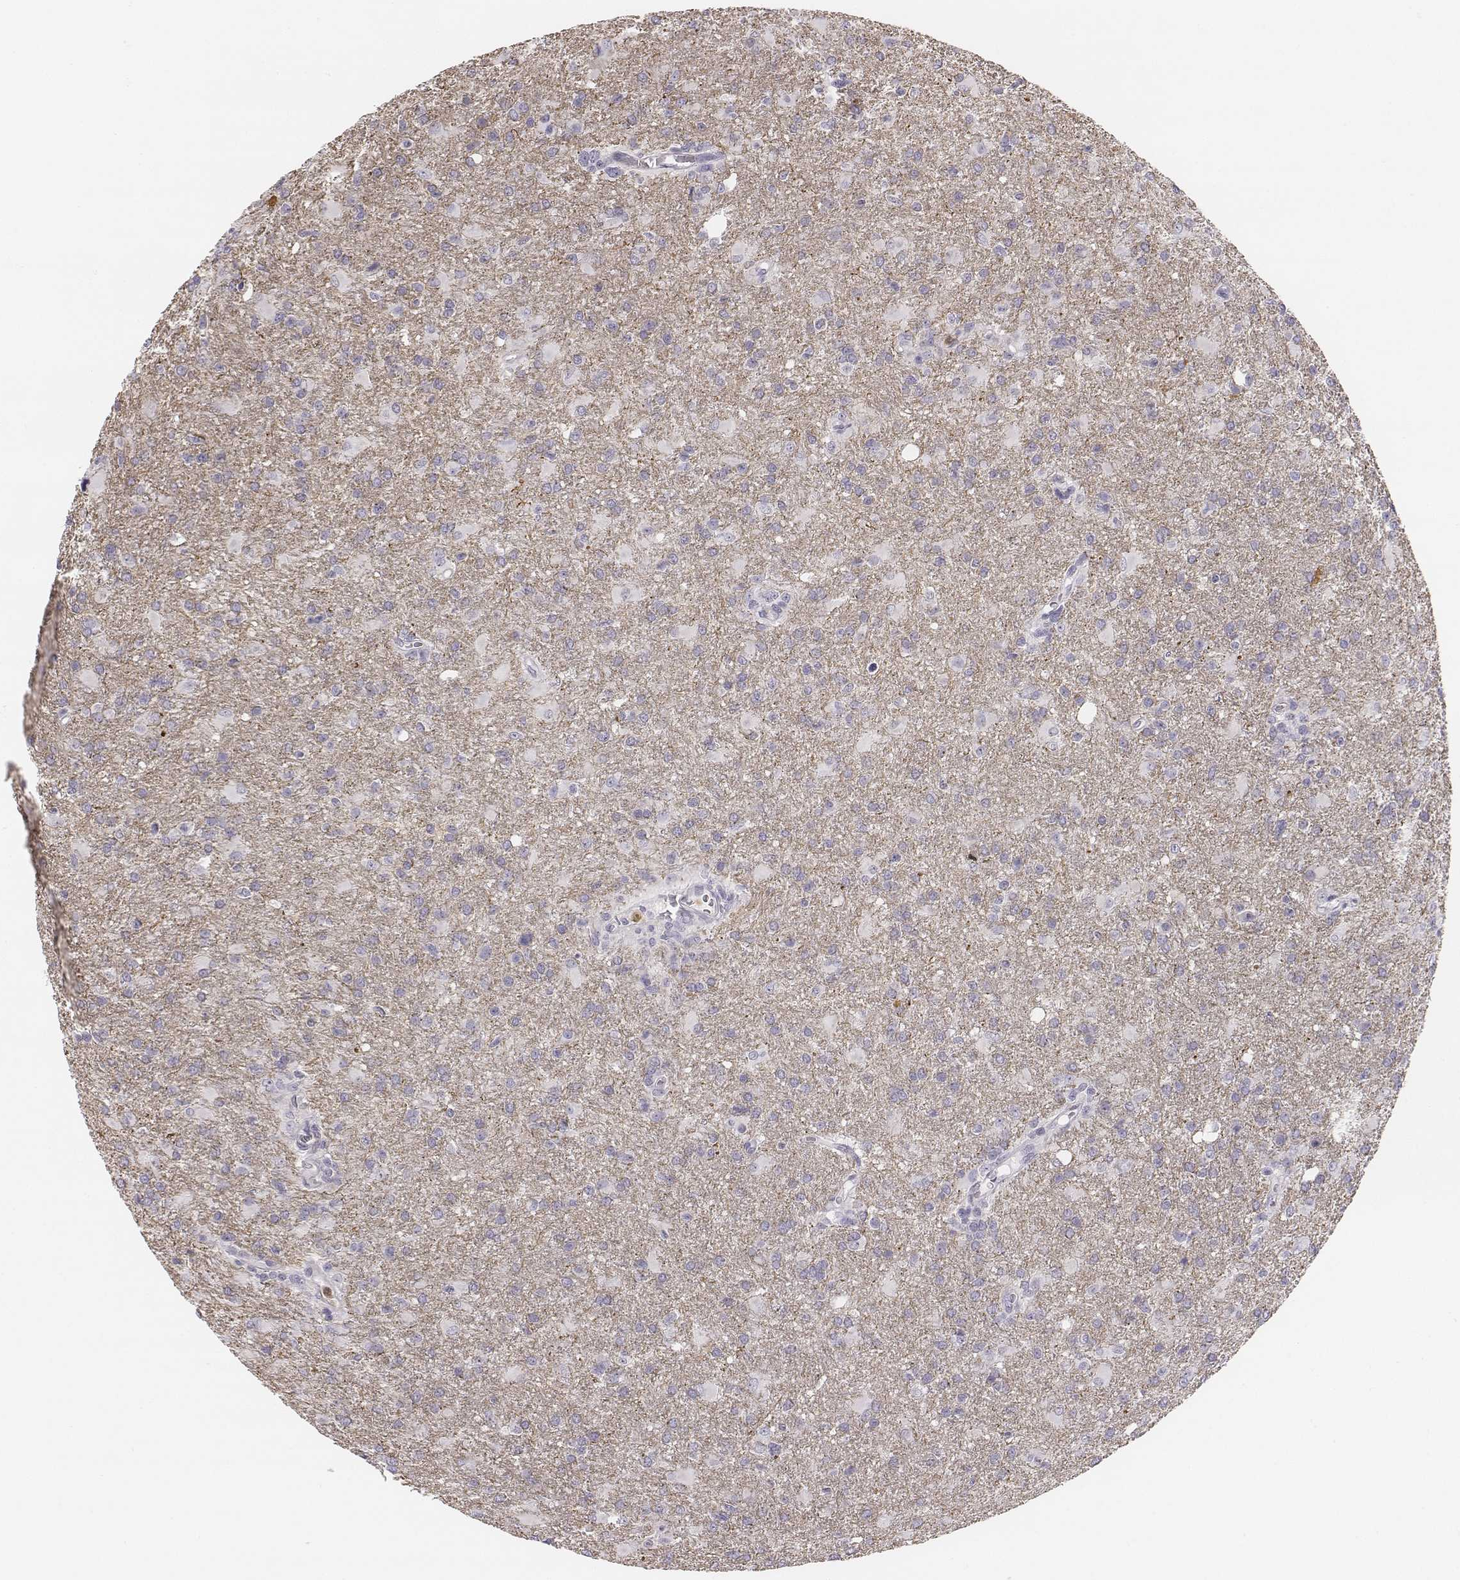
{"staining": {"intensity": "negative", "quantity": "none", "location": "none"}, "tissue": "glioma", "cell_type": "Tumor cells", "image_type": "cancer", "snomed": [{"axis": "morphology", "description": "Glioma, malignant, High grade"}, {"axis": "topography", "description": "Brain"}], "caption": "Protein analysis of malignant high-grade glioma exhibits no significant staining in tumor cells. (DAB IHC with hematoxylin counter stain).", "gene": "KCNJ12", "patient": {"sex": "male", "age": 68}}